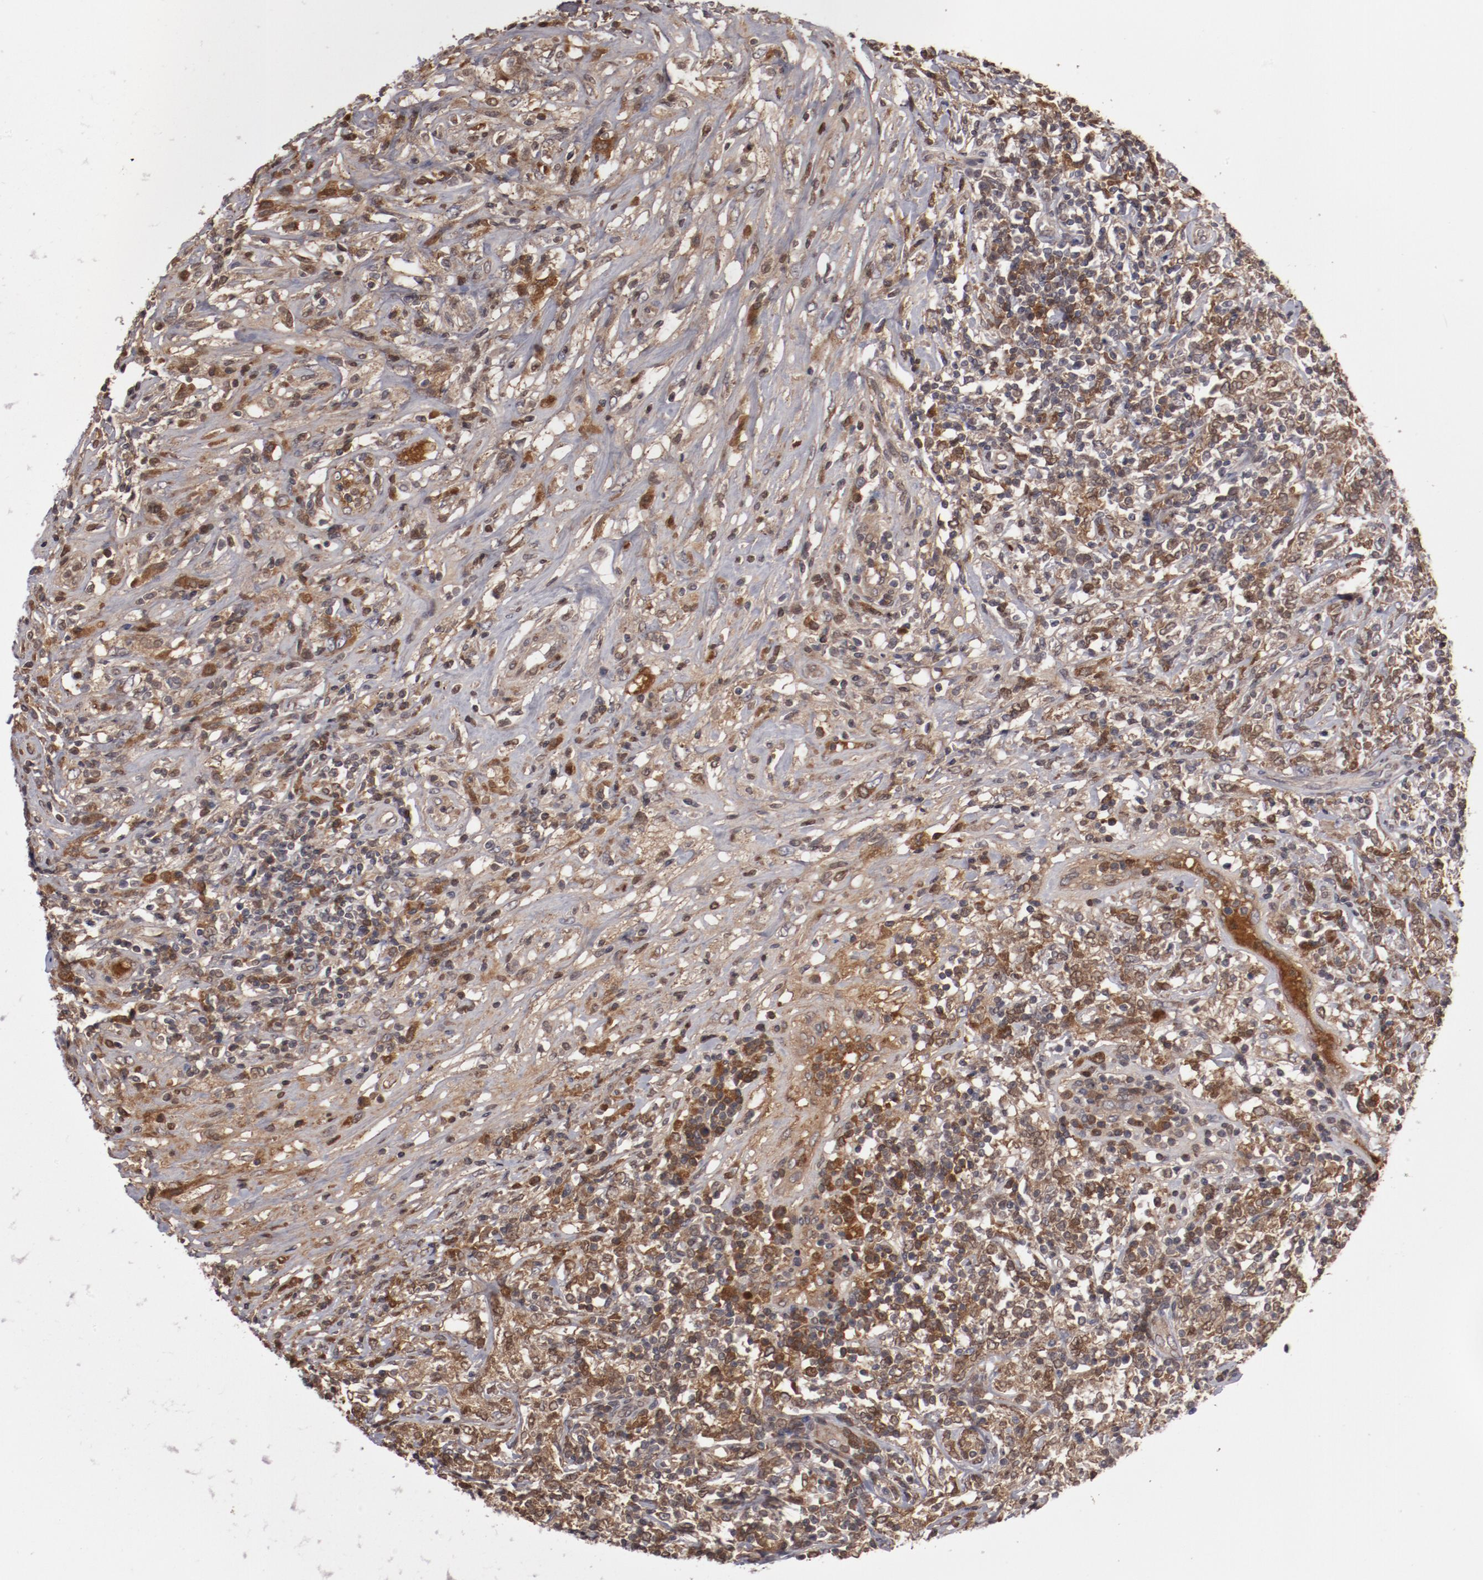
{"staining": {"intensity": "moderate", "quantity": ">75%", "location": "cytoplasmic/membranous,nuclear"}, "tissue": "lymphoma", "cell_type": "Tumor cells", "image_type": "cancer", "snomed": [{"axis": "morphology", "description": "Malignant lymphoma, non-Hodgkin's type, High grade"}, {"axis": "topography", "description": "Lymph node"}], "caption": "Tumor cells display medium levels of moderate cytoplasmic/membranous and nuclear positivity in approximately >75% of cells in malignant lymphoma, non-Hodgkin's type (high-grade). The protein of interest is stained brown, and the nuclei are stained in blue (DAB (3,3'-diaminobenzidine) IHC with brightfield microscopy, high magnification).", "gene": "SERPINA7", "patient": {"sex": "female", "age": 84}}